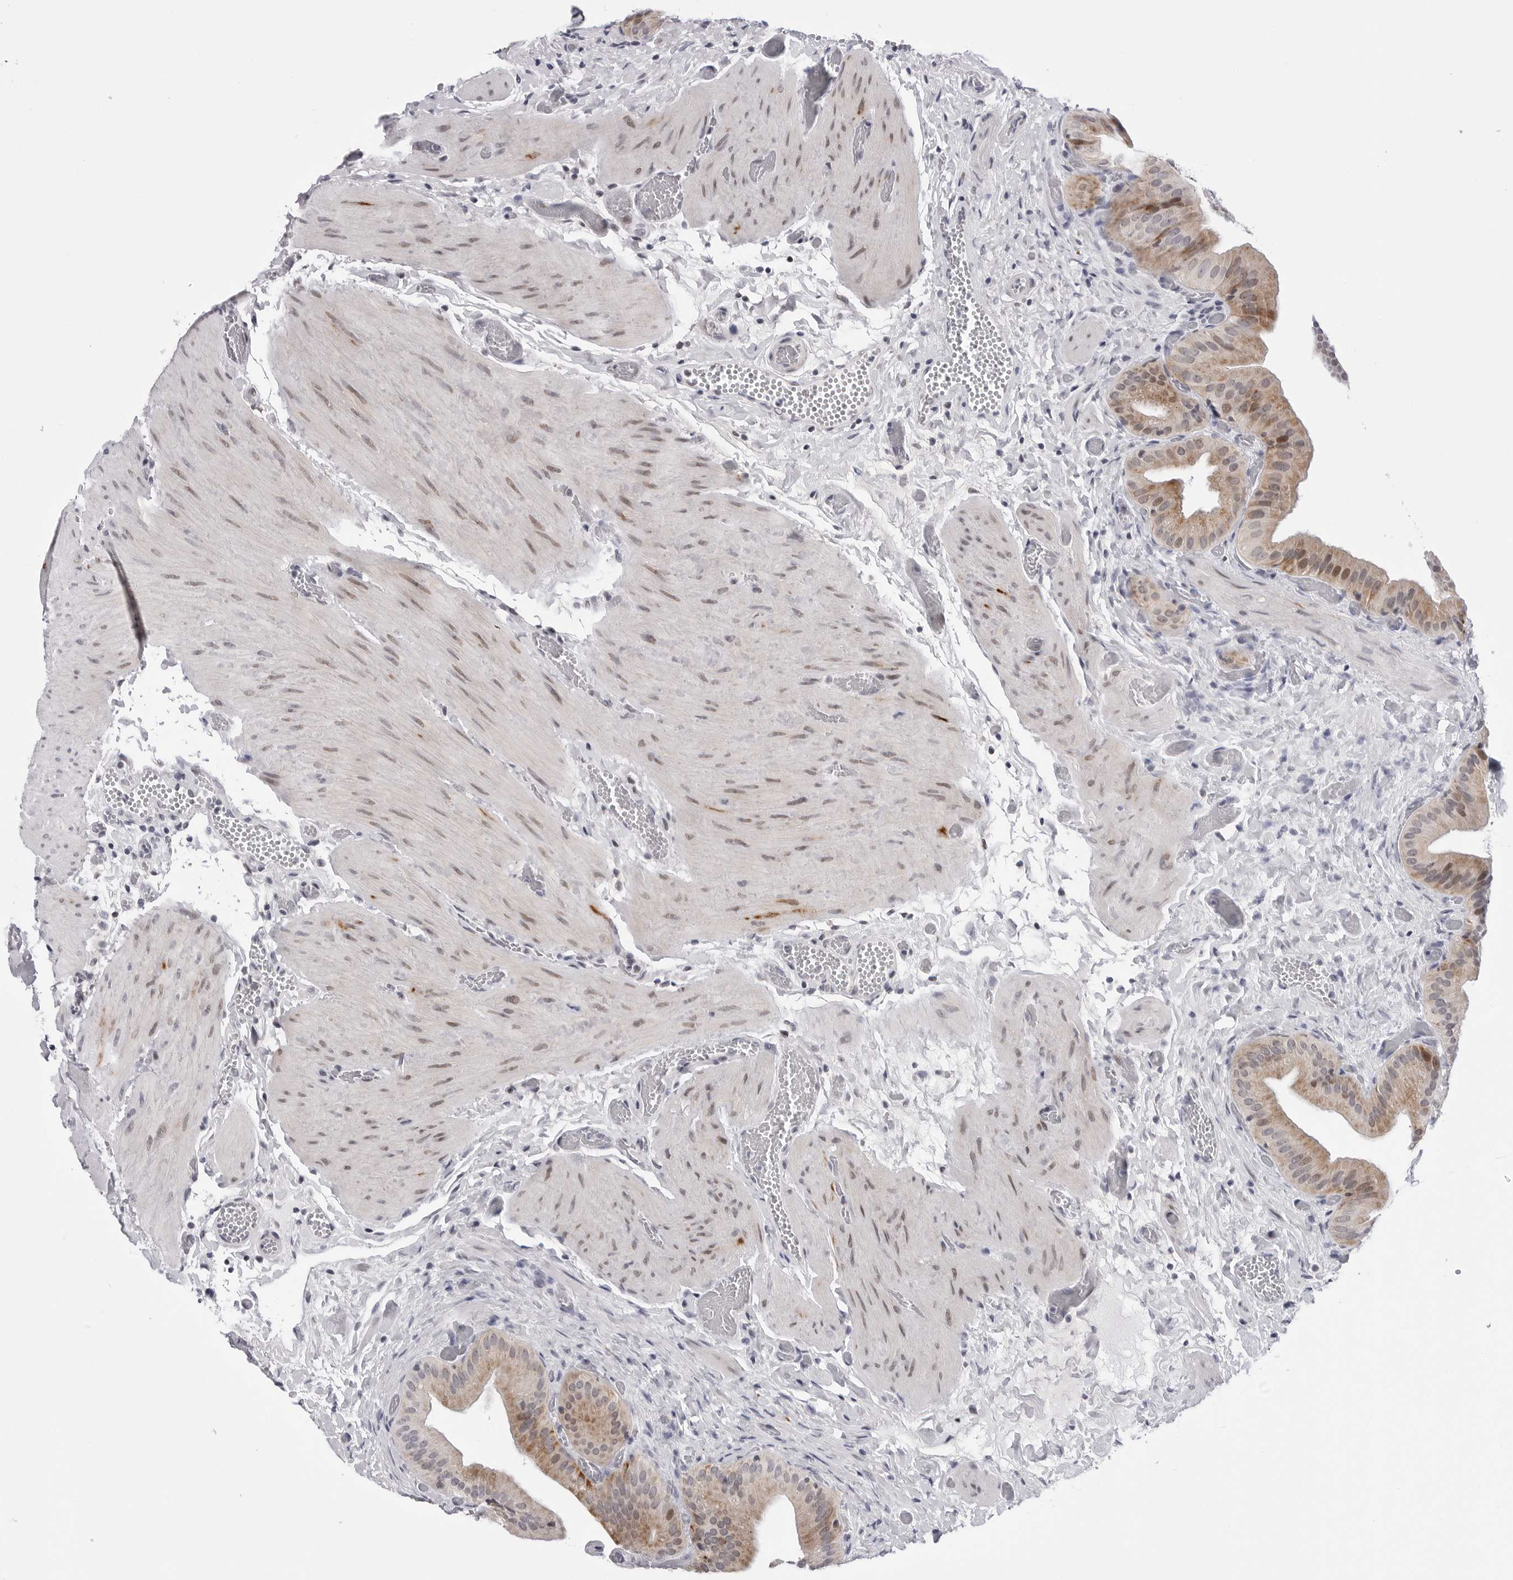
{"staining": {"intensity": "moderate", "quantity": ">75%", "location": "cytoplasmic/membranous,nuclear"}, "tissue": "gallbladder", "cell_type": "Glandular cells", "image_type": "normal", "snomed": [{"axis": "morphology", "description": "Normal tissue, NOS"}, {"axis": "topography", "description": "Gallbladder"}], "caption": "Gallbladder stained for a protein displays moderate cytoplasmic/membranous,nuclear positivity in glandular cells. (DAB (3,3'-diaminobenzidine) = brown stain, brightfield microscopy at high magnification).", "gene": "CDK20", "patient": {"sex": "female", "age": 64}}